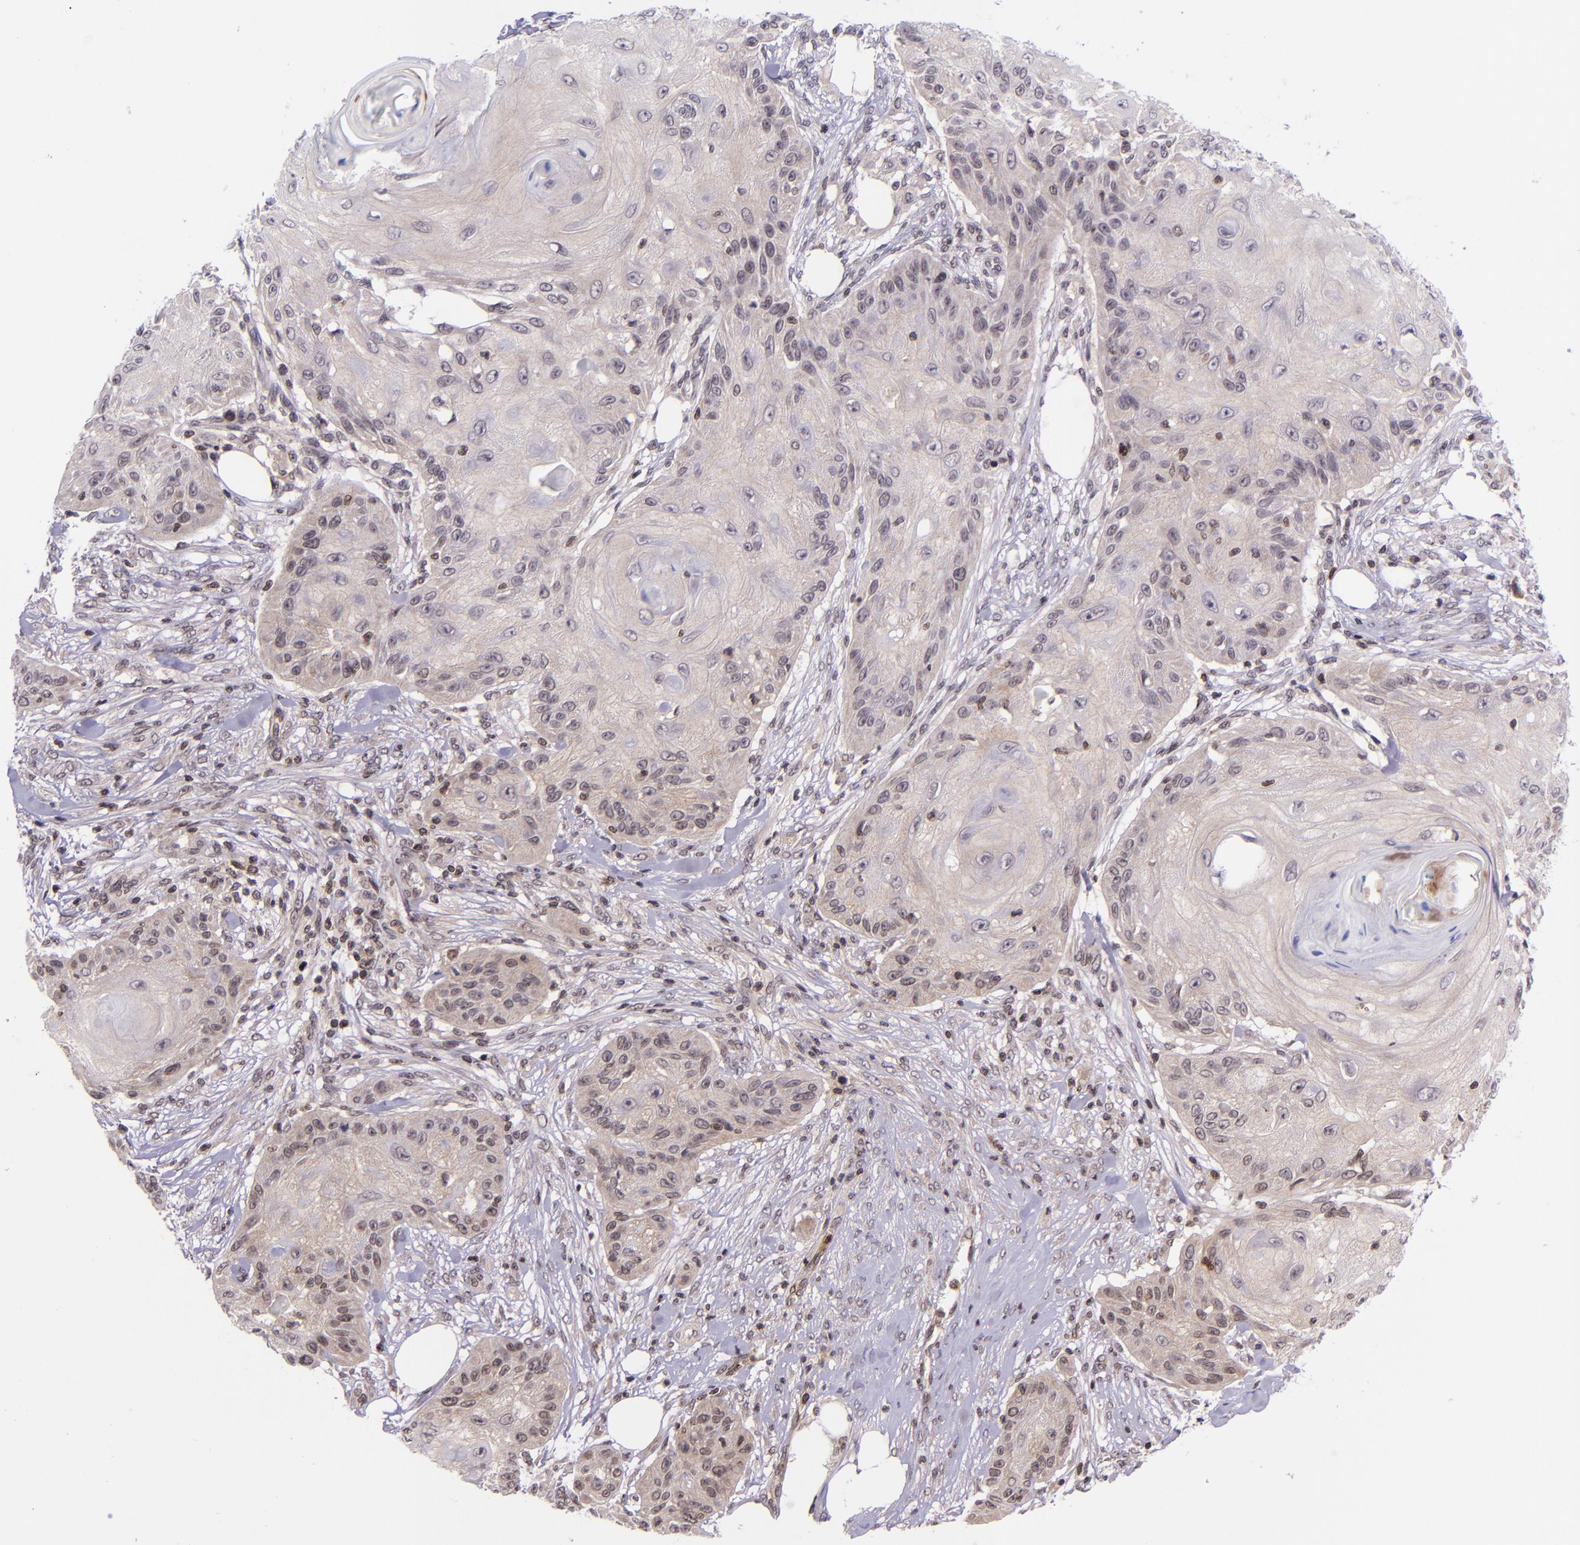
{"staining": {"intensity": "weak", "quantity": "<25%", "location": "cytoplasmic/membranous"}, "tissue": "skin cancer", "cell_type": "Tumor cells", "image_type": "cancer", "snomed": [{"axis": "morphology", "description": "Squamous cell carcinoma, NOS"}, {"axis": "topography", "description": "Skin"}], "caption": "A micrograph of human skin cancer (squamous cell carcinoma) is negative for staining in tumor cells.", "gene": "SELL", "patient": {"sex": "female", "age": 88}}